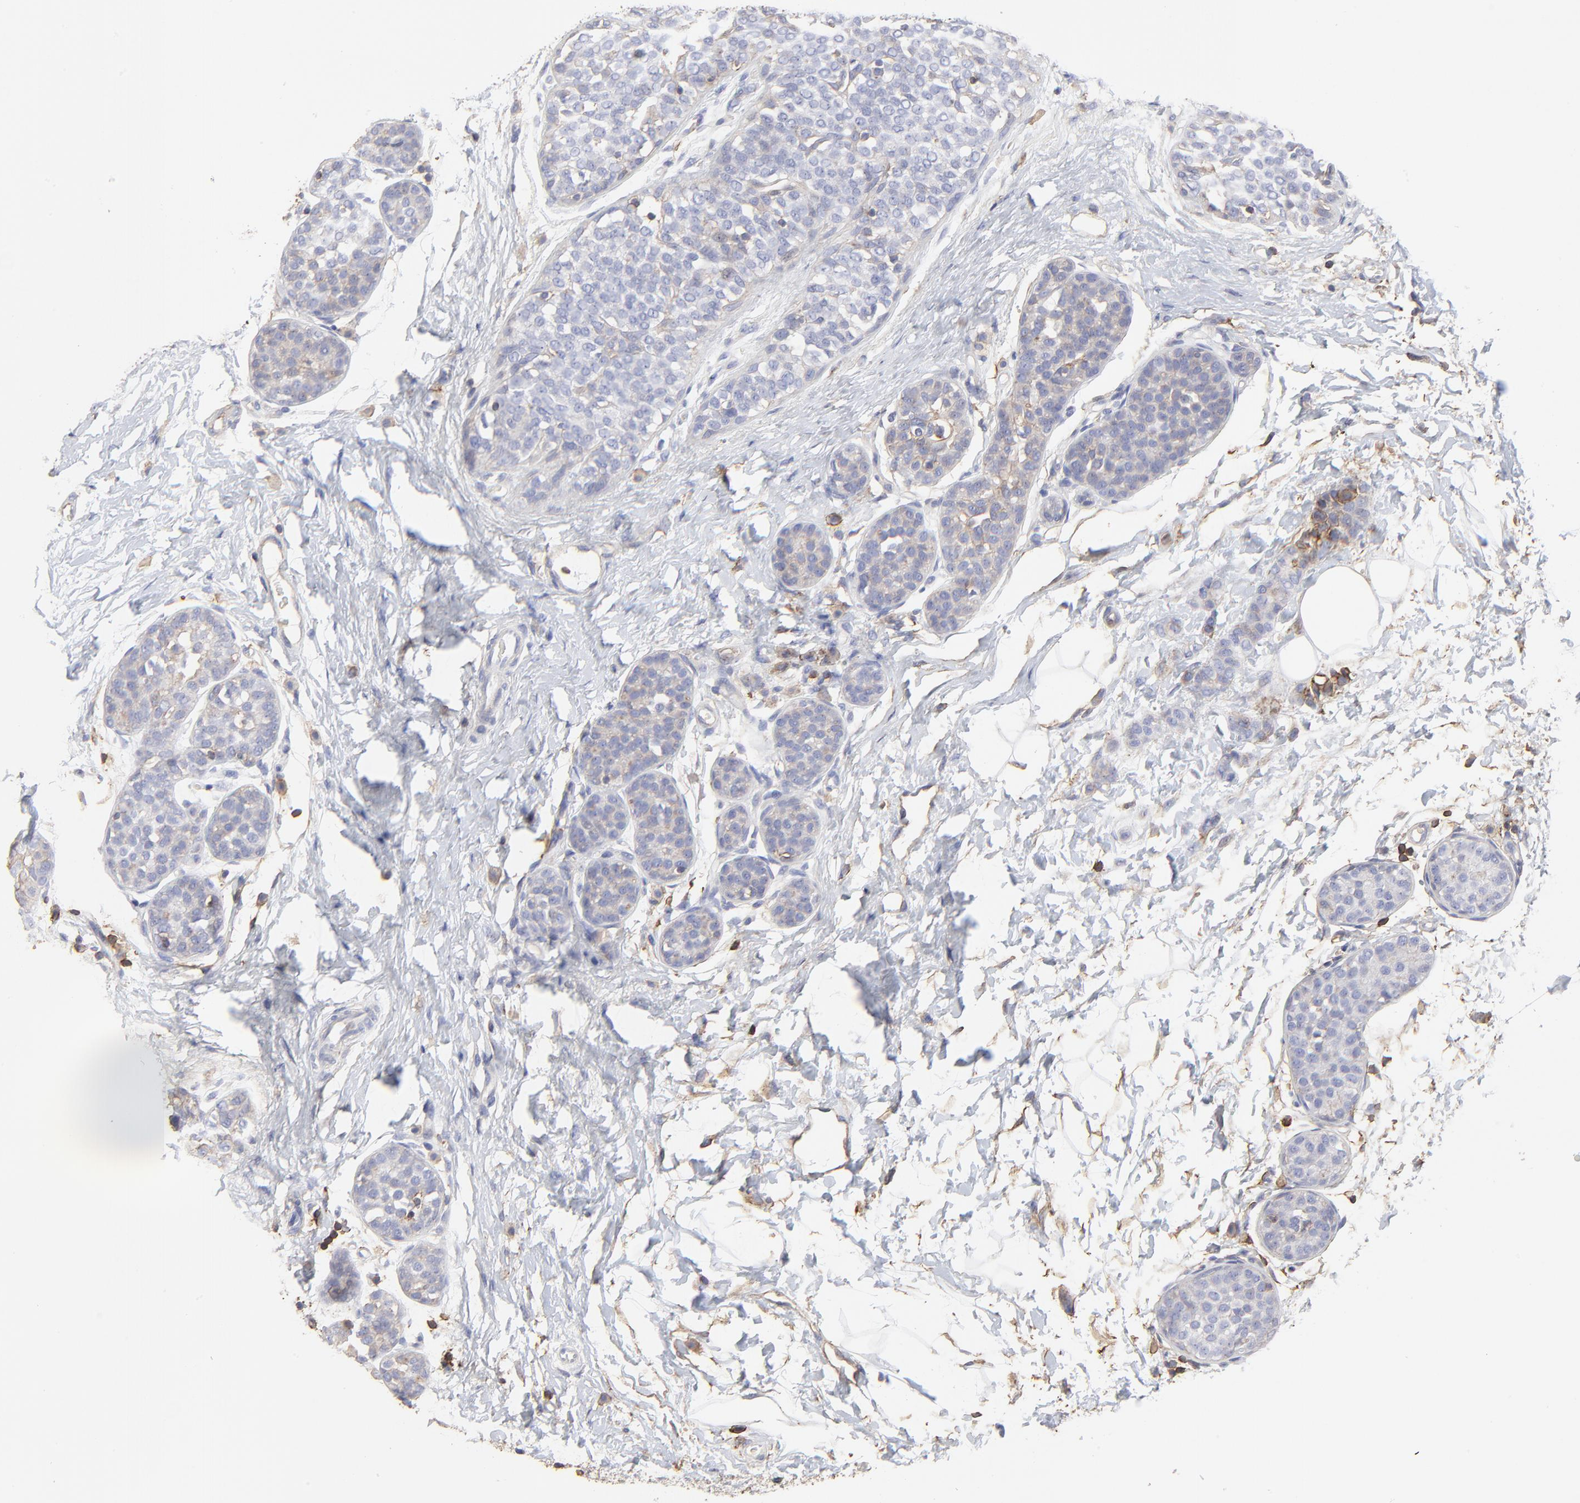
{"staining": {"intensity": "weak", "quantity": "25%-75%", "location": "cytoplasmic/membranous"}, "tissue": "breast cancer", "cell_type": "Tumor cells", "image_type": "cancer", "snomed": [{"axis": "morphology", "description": "Lobular carcinoma, in situ"}, {"axis": "morphology", "description": "Lobular carcinoma"}, {"axis": "topography", "description": "Breast"}], "caption": "Breast cancer (lobular carcinoma) tissue exhibits weak cytoplasmic/membranous expression in about 25%-75% of tumor cells, visualized by immunohistochemistry. Immunohistochemistry stains the protein in brown and the nuclei are stained blue.", "gene": "ANXA6", "patient": {"sex": "female", "age": 41}}